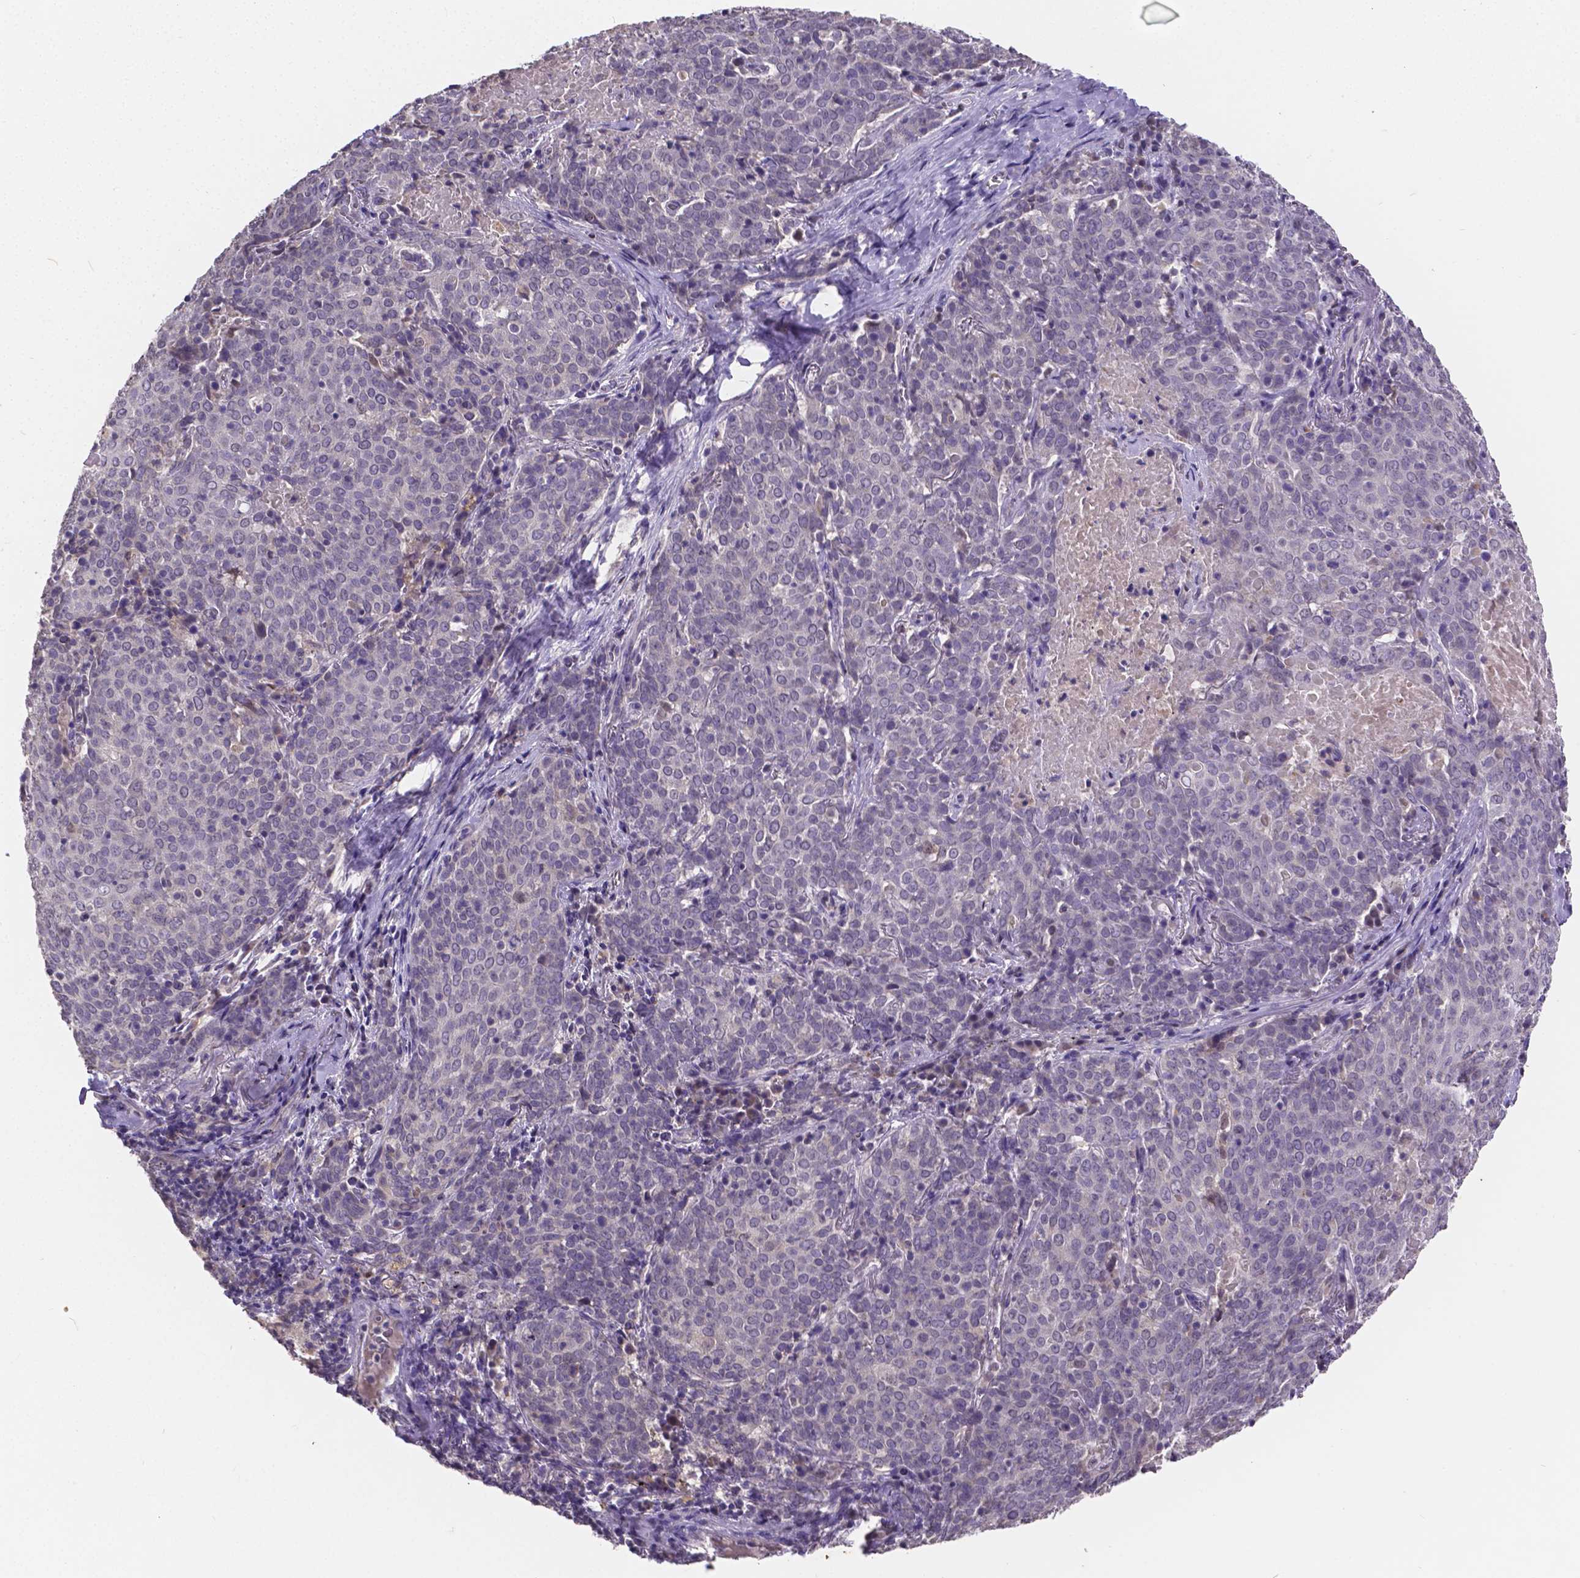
{"staining": {"intensity": "negative", "quantity": "none", "location": "none"}, "tissue": "lung cancer", "cell_type": "Tumor cells", "image_type": "cancer", "snomed": [{"axis": "morphology", "description": "Squamous cell carcinoma, NOS"}, {"axis": "topography", "description": "Lung"}], "caption": "The immunohistochemistry photomicrograph has no significant expression in tumor cells of squamous cell carcinoma (lung) tissue.", "gene": "CTNNA2", "patient": {"sex": "male", "age": 82}}